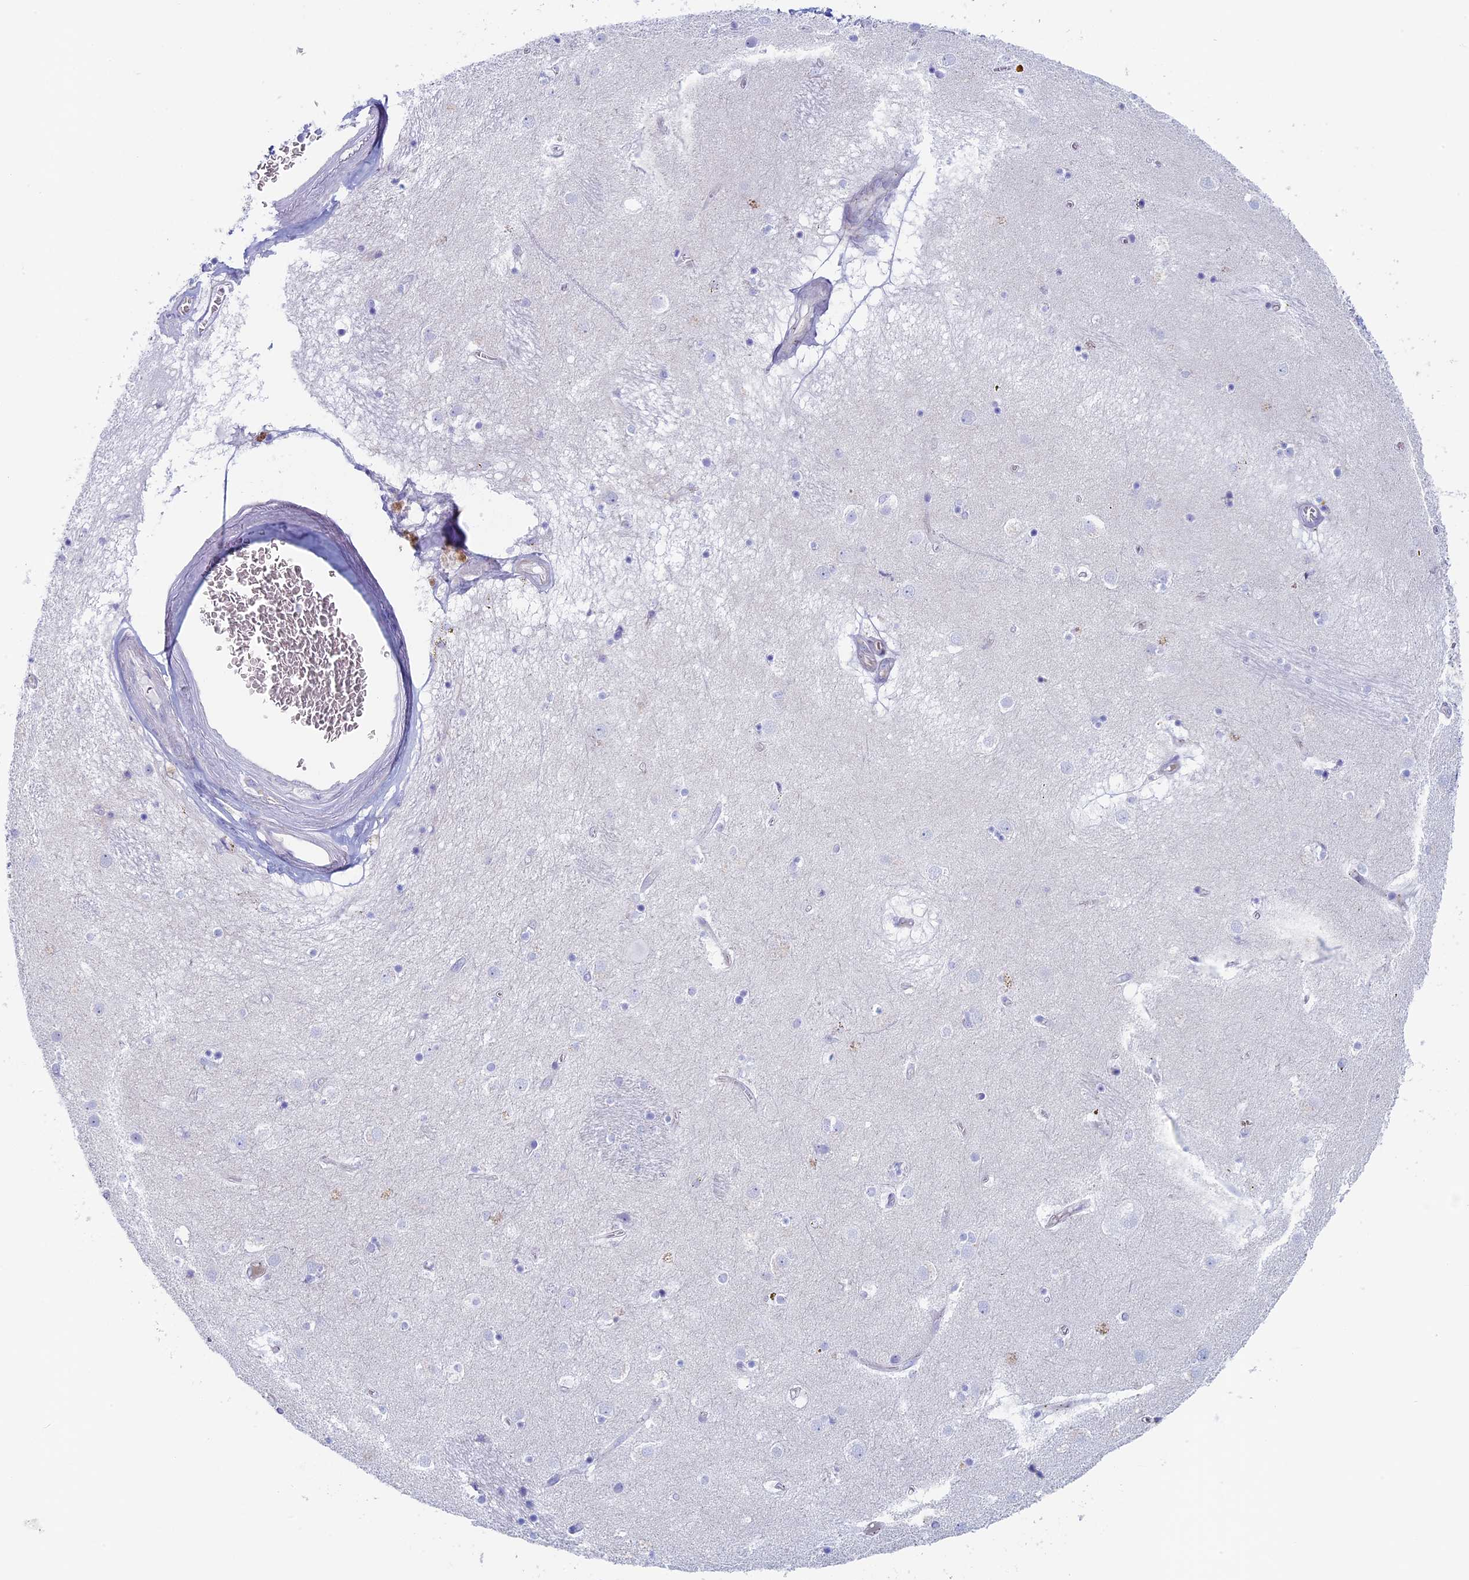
{"staining": {"intensity": "negative", "quantity": "none", "location": "none"}, "tissue": "caudate", "cell_type": "Glial cells", "image_type": "normal", "snomed": [{"axis": "morphology", "description": "Normal tissue, NOS"}, {"axis": "topography", "description": "Lateral ventricle wall"}], "caption": "Immunohistochemistry of benign caudate shows no positivity in glial cells.", "gene": "MAGEB6", "patient": {"sex": "male", "age": 70}}